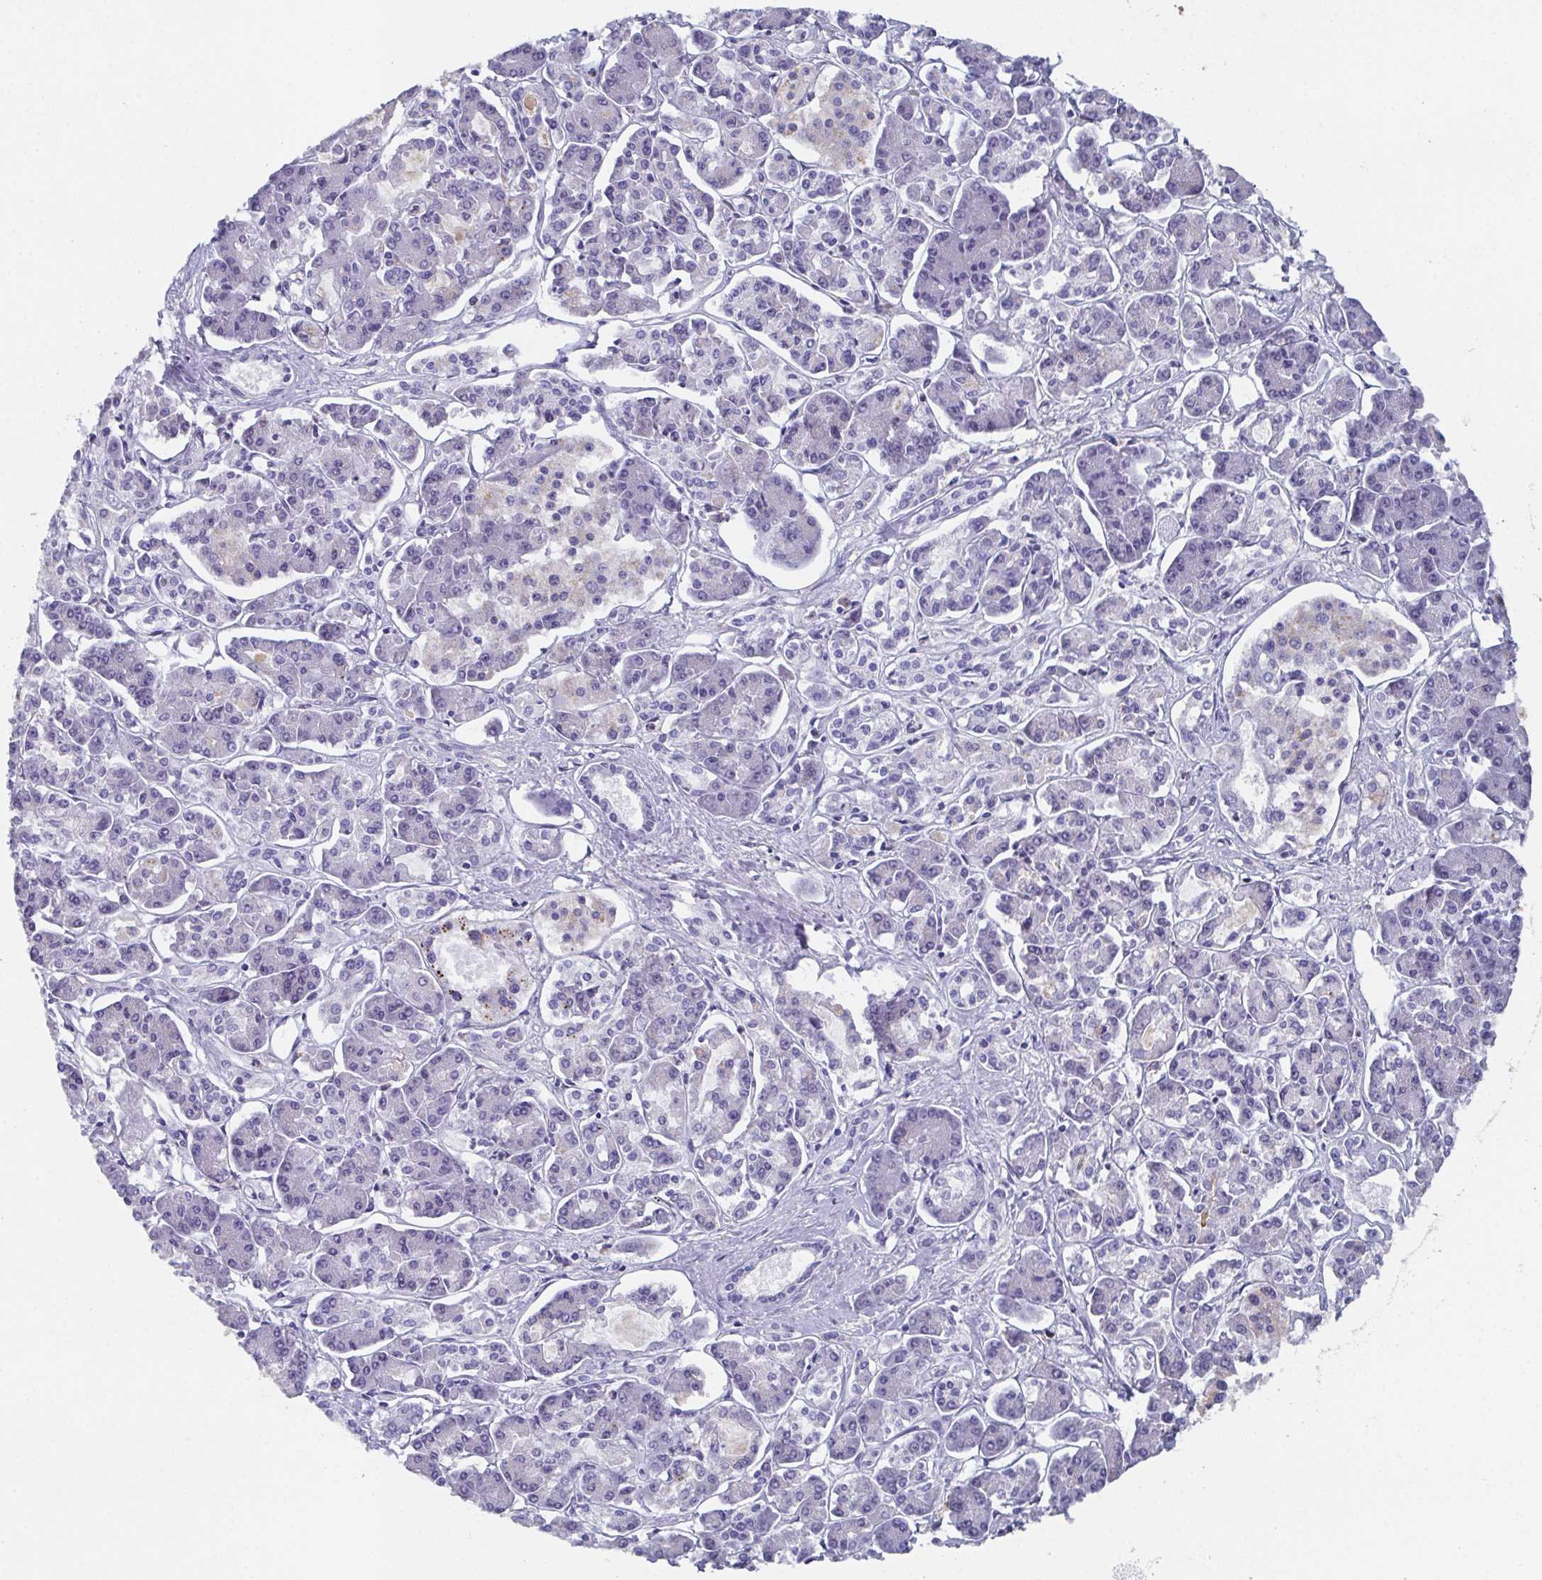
{"staining": {"intensity": "negative", "quantity": "none", "location": "none"}, "tissue": "pancreatic cancer", "cell_type": "Tumor cells", "image_type": "cancer", "snomed": [{"axis": "morphology", "description": "Adenocarcinoma, NOS"}, {"axis": "topography", "description": "Pancreas"}], "caption": "High power microscopy image of an immunohistochemistry (IHC) micrograph of pancreatic cancer, revealing no significant positivity in tumor cells. (Brightfield microscopy of DAB IHC at high magnification).", "gene": "SSC4D", "patient": {"sex": "male", "age": 85}}